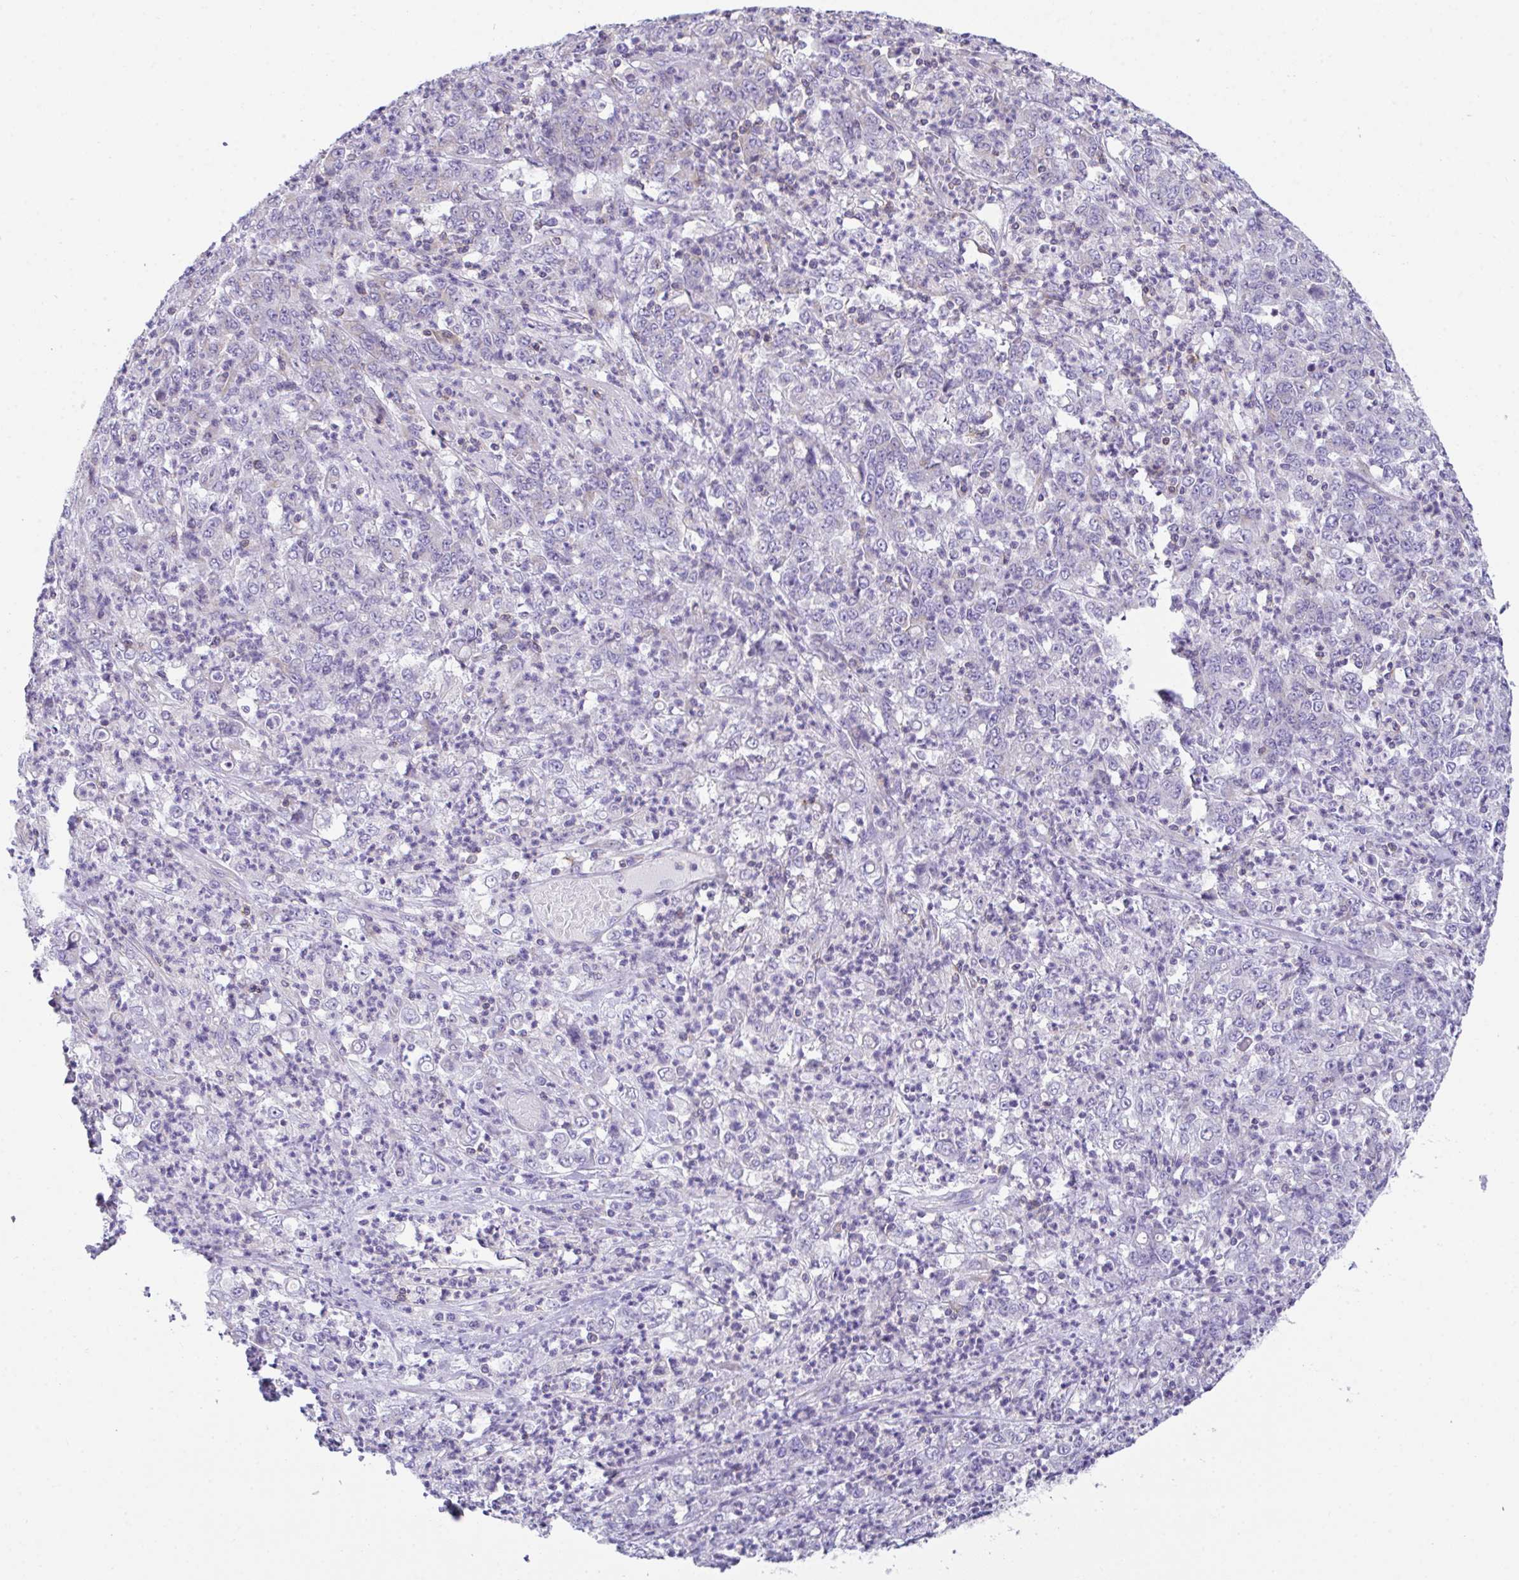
{"staining": {"intensity": "negative", "quantity": "none", "location": "none"}, "tissue": "stomach cancer", "cell_type": "Tumor cells", "image_type": "cancer", "snomed": [{"axis": "morphology", "description": "Adenocarcinoma, NOS"}, {"axis": "topography", "description": "Stomach, lower"}], "caption": "A micrograph of stomach adenocarcinoma stained for a protein demonstrates no brown staining in tumor cells.", "gene": "MIA3", "patient": {"sex": "female", "age": 71}}